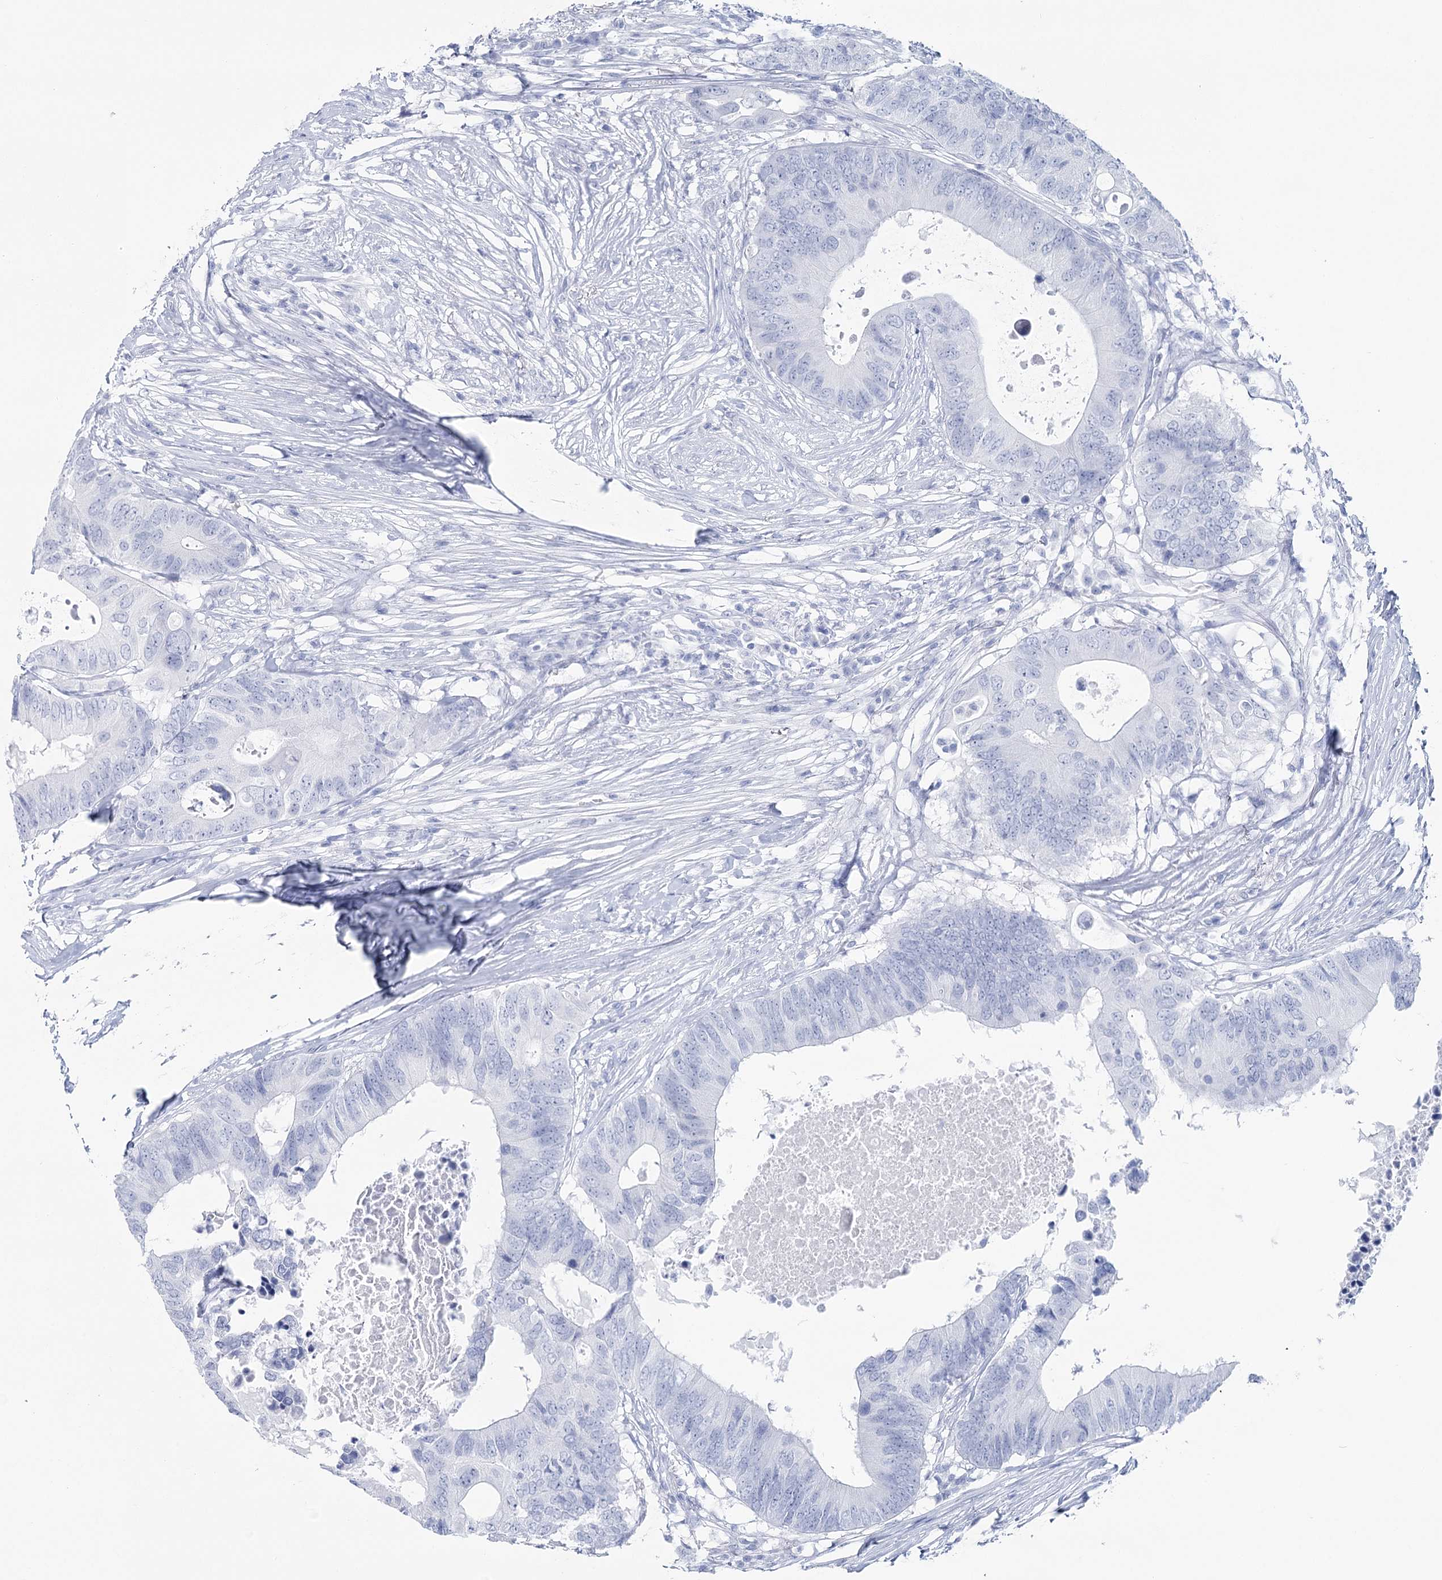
{"staining": {"intensity": "negative", "quantity": "none", "location": "none"}, "tissue": "colorectal cancer", "cell_type": "Tumor cells", "image_type": "cancer", "snomed": [{"axis": "morphology", "description": "Adenocarcinoma, NOS"}, {"axis": "topography", "description": "Colon"}], "caption": "Protein analysis of colorectal cancer displays no significant staining in tumor cells.", "gene": "CCDC88A", "patient": {"sex": "male", "age": 71}}